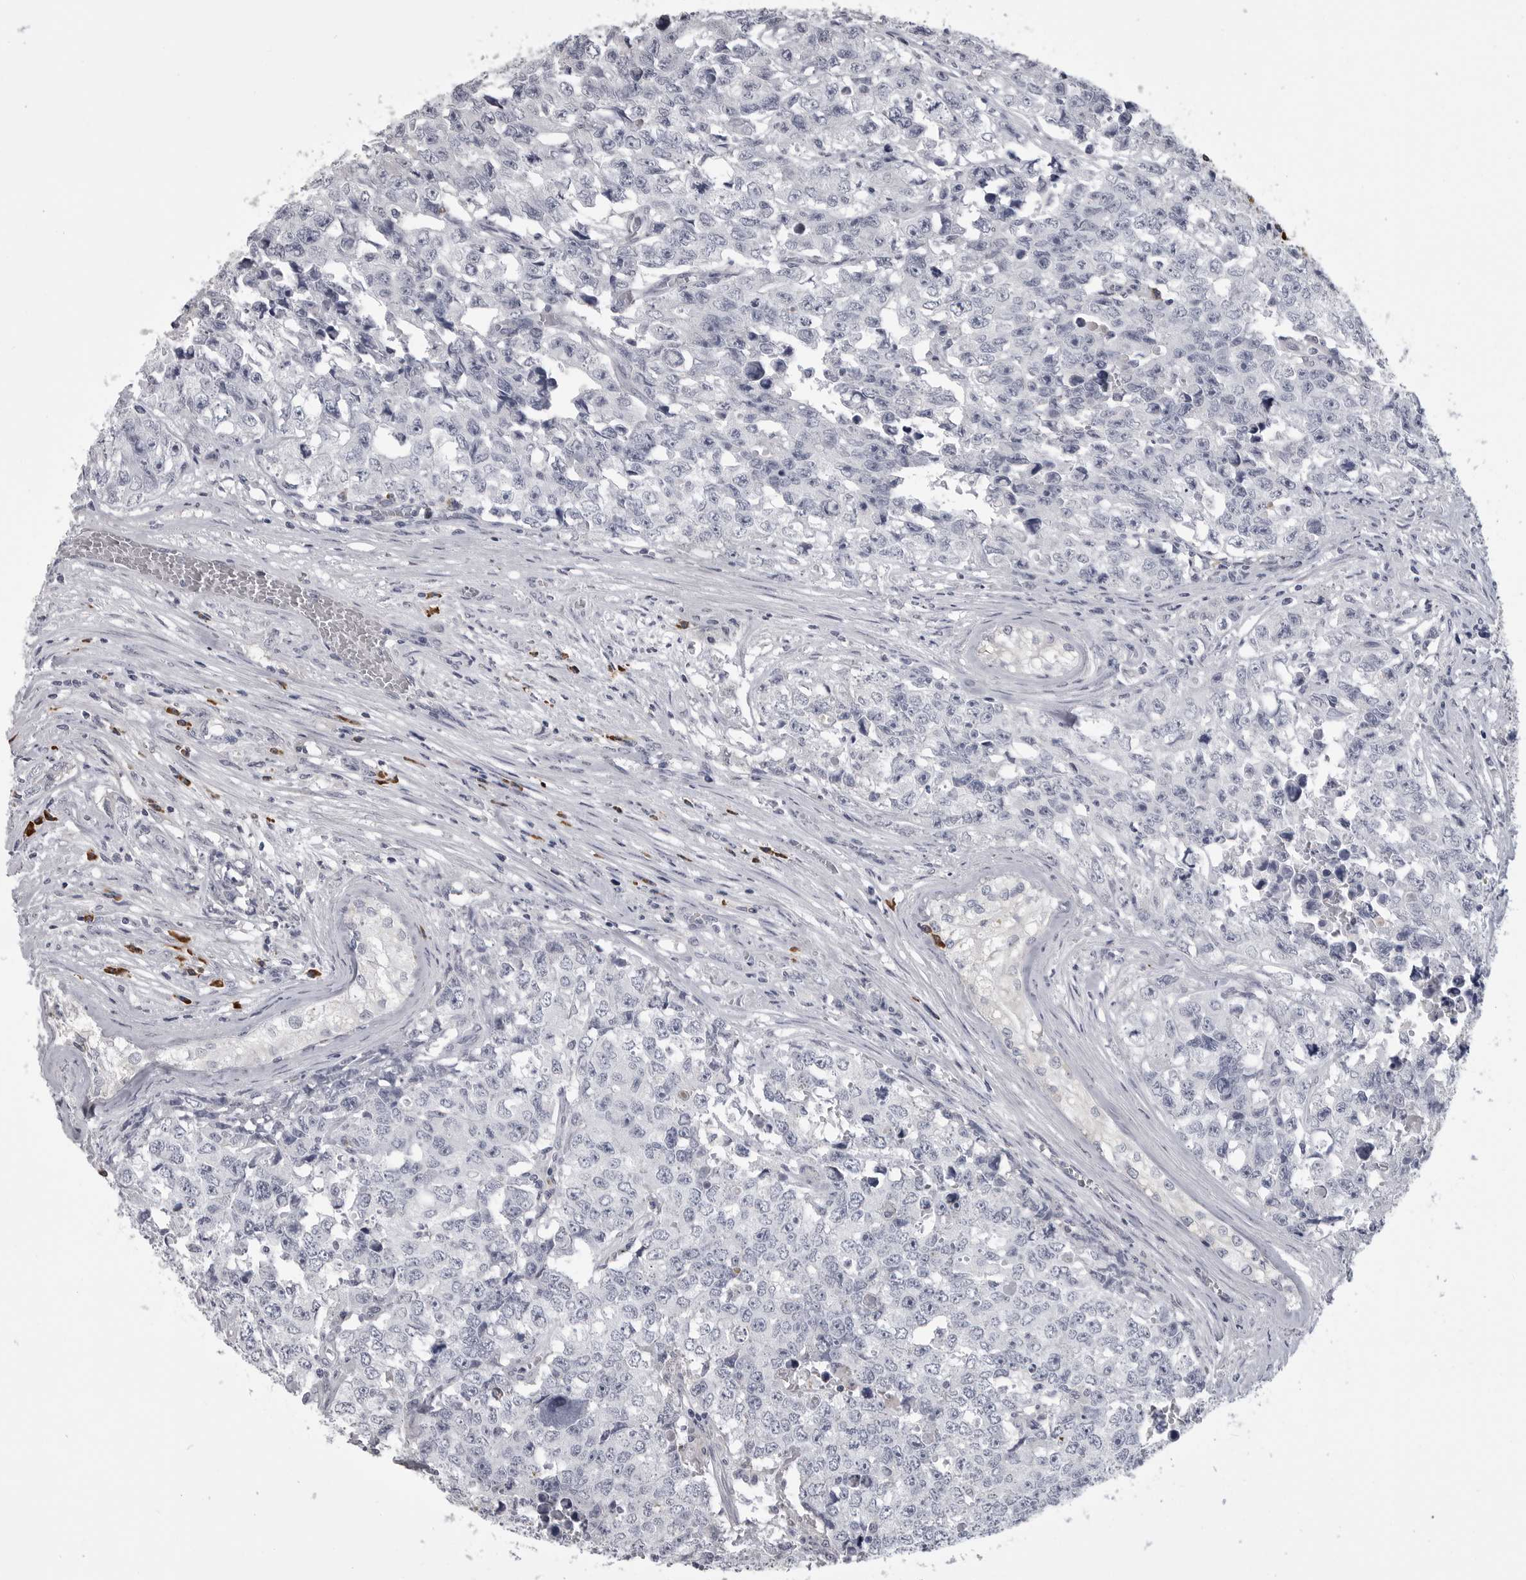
{"staining": {"intensity": "negative", "quantity": "none", "location": "none"}, "tissue": "testis cancer", "cell_type": "Tumor cells", "image_type": "cancer", "snomed": [{"axis": "morphology", "description": "Carcinoma, Embryonal, NOS"}, {"axis": "topography", "description": "Testis"}], "caption": "High power microscopy image of an immunohistochemistry image of testis embryonal carcinoma, revealing no significant expression in tumor cells.", "gene": "FKBP2", "patient": {"sex": "male", "age": 28}}